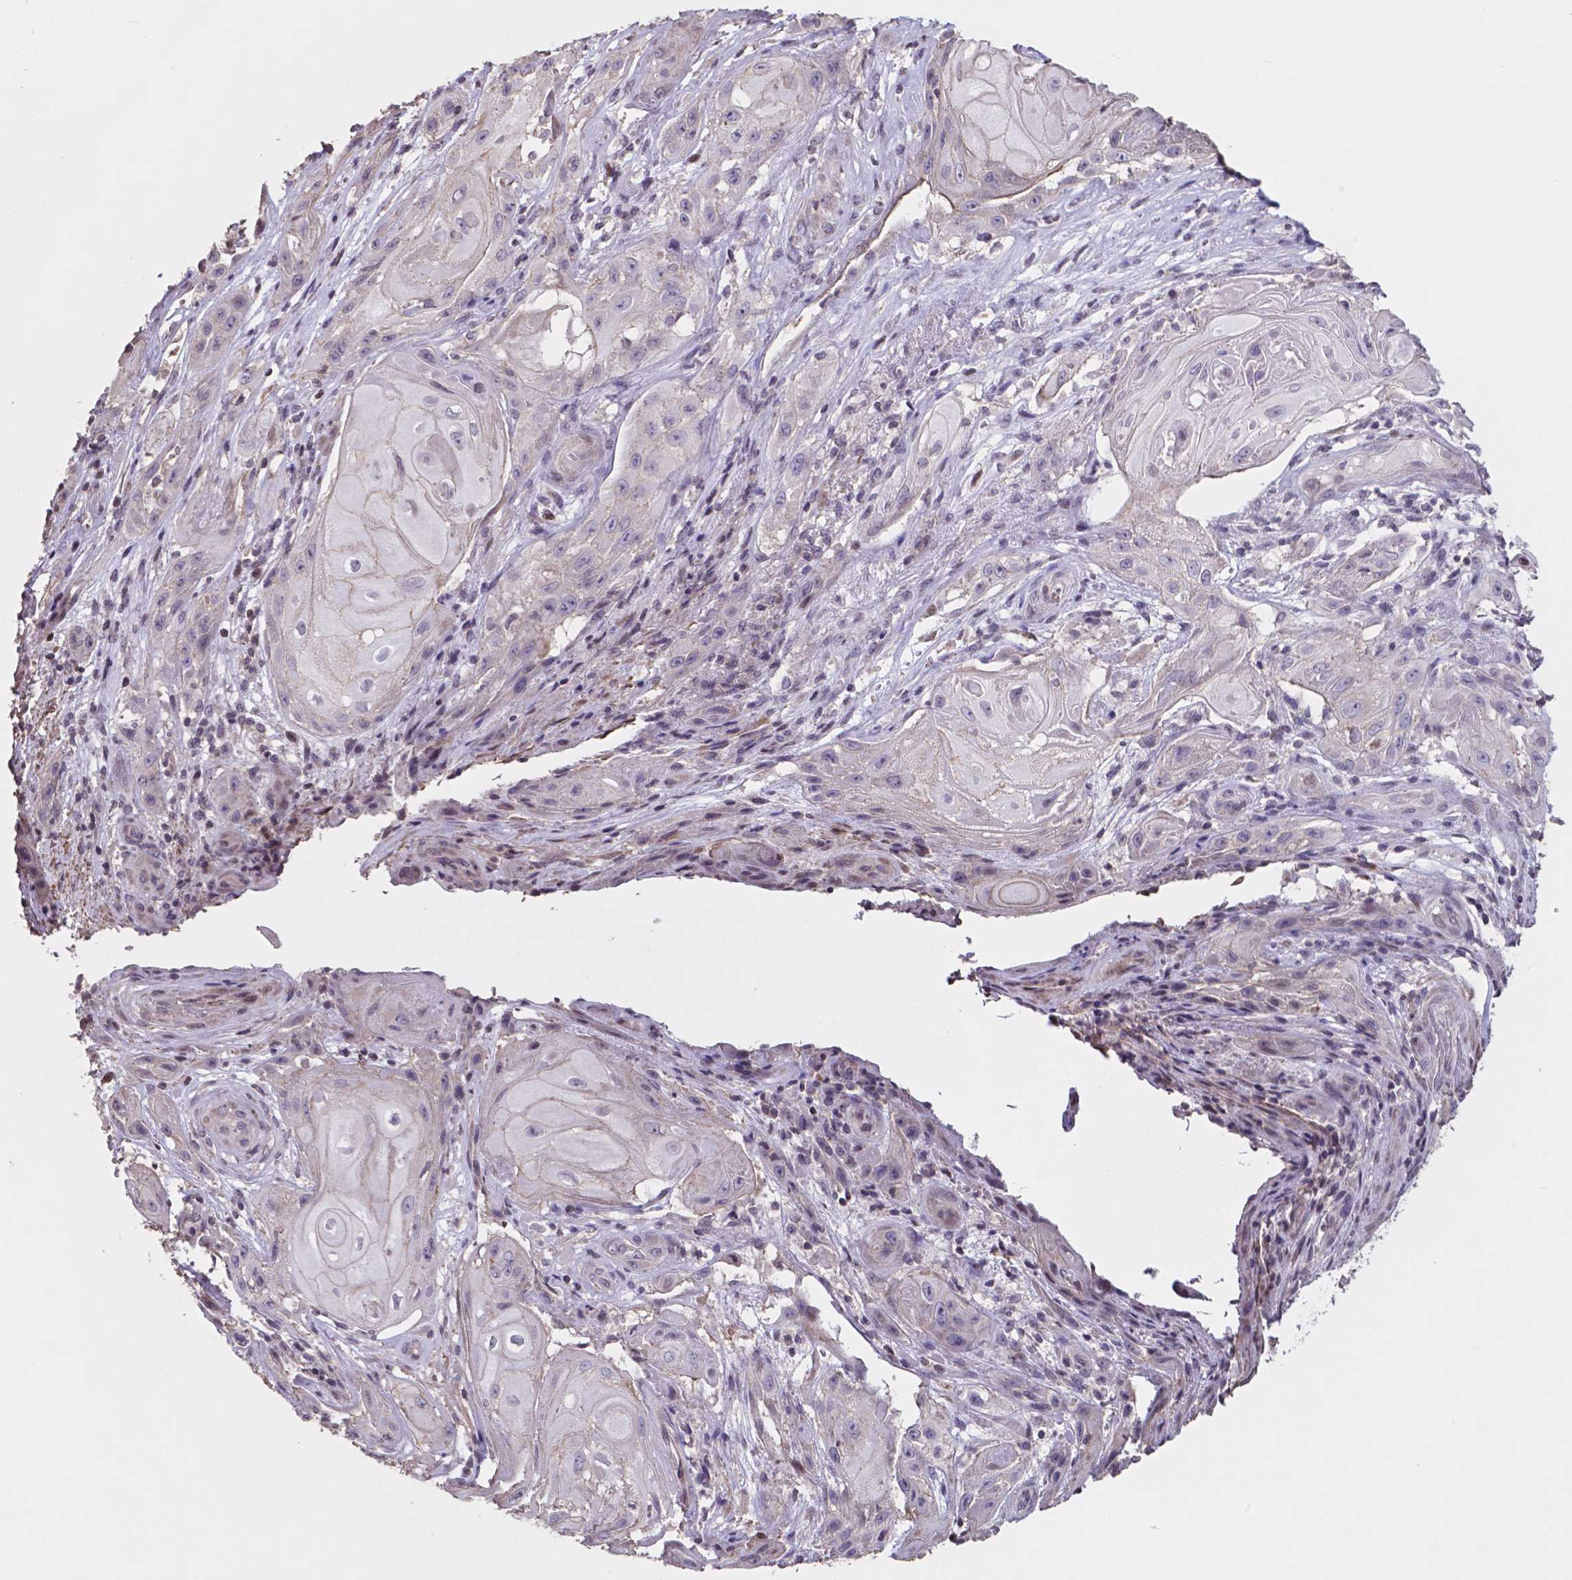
{"staining": {"intensity": "negative", "quantity": "none", "location": "none"}, "tissue": "skin cancer", "cell_type": "Tumor cells", "image_type": "cancer", "snomed": [{"axis": "morphology", "description": "Squamous cell carcinoma, NOS"}, {"axis": "topography", "description": "Skin"}], "caption": "Skin squamous cell carcinoma was stained to show a protein in brown. There is no significant positivity in tumor cells.", "gene": "MLC1", "patient": {"sex": "male", "age": 62}}